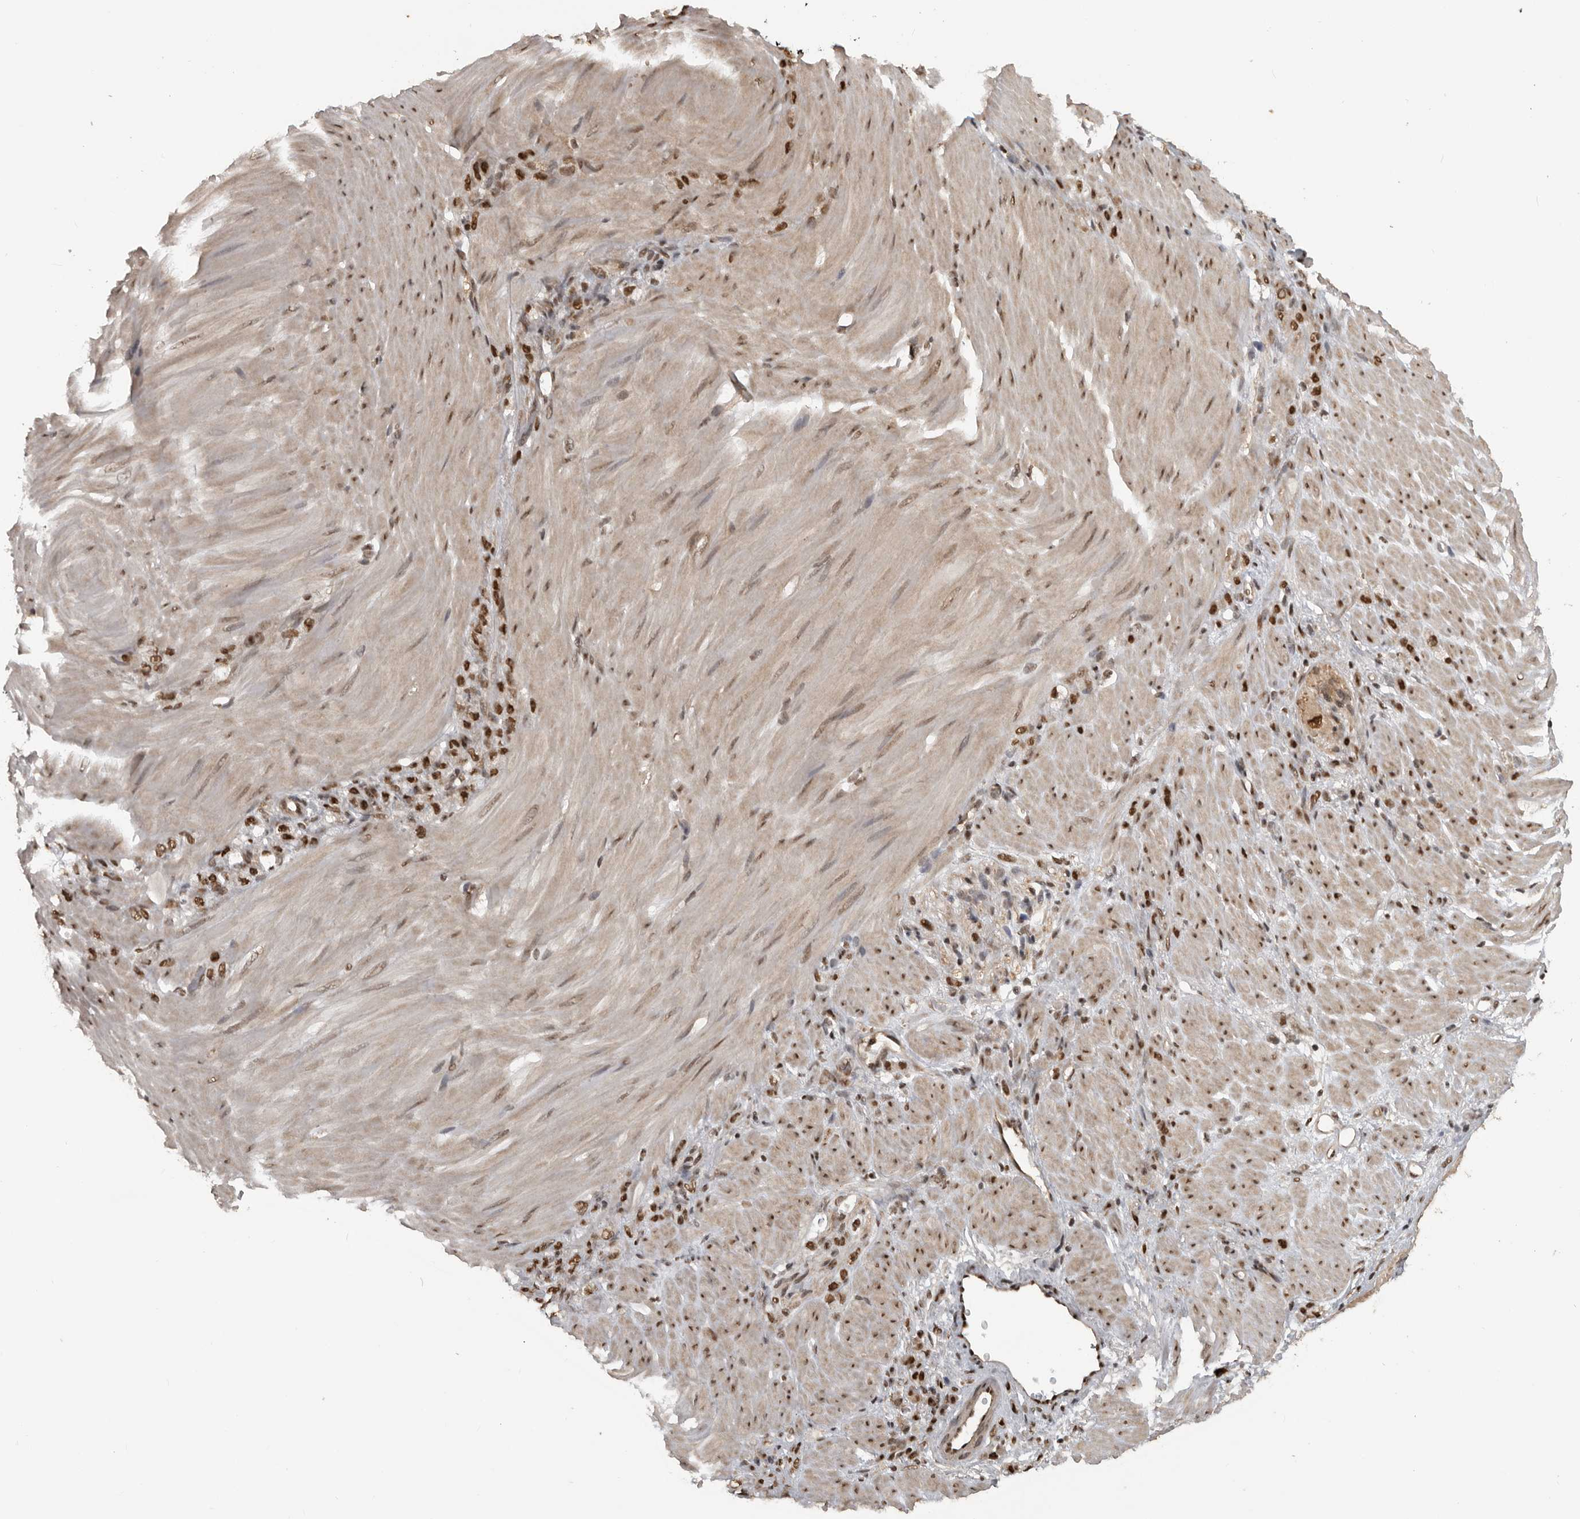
{"staining": {"intensity": "strong", "quantity": ">75%", "location": "nuclear"}, "tissue": "stomach cancer", "cell_type": "Tumor cells", "image_type": "cancer", "snomed": [{"axis": "morphology", "description": "Normal tissue, NOS"}, {"axis": "morphology", "description": "Adenocarcinoma, NOS"}, {"axis": "topography", "description": "Stomach"}], "caption": "Stomach cancer (adenocarcinoma) tissue reveals strong nuclear positivity in approximately >75% of tumor cells", "gene": "CBLL1", "patient": {"sex": "male", "age": 82}}